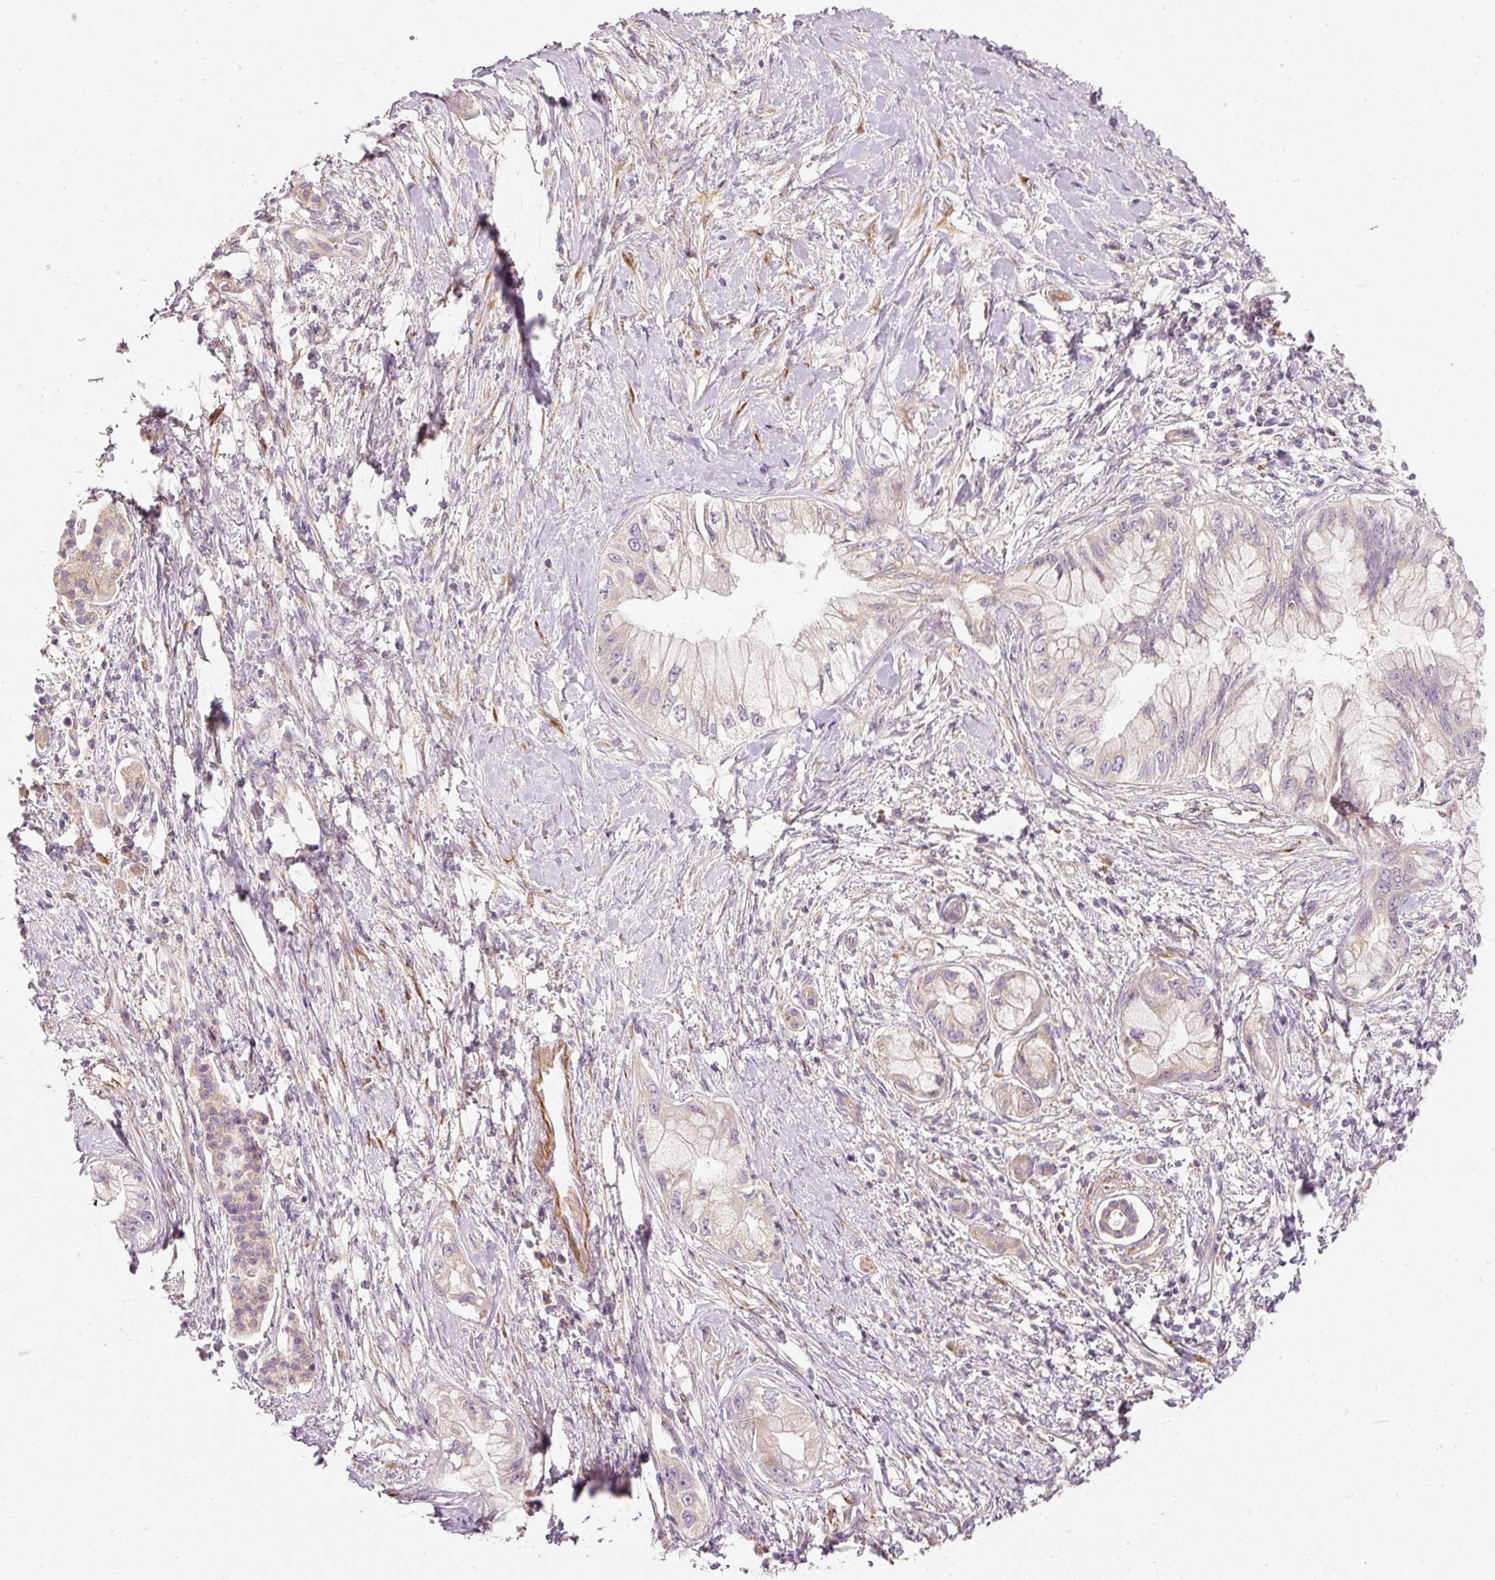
{"staining": {"intensity": "weak", "quantity": "25%-75%", "location": "cytoplasmic/membranous"}, "tissue": "pancreatic cancer", "cell_type": "Tumor cells", "image_type": "cancer", "snomed": [{"axis": "morphology", "description": "Adenocarcinoma, NOS"}, {"axis": "topography", "description": "Pancreas"}], "caption": "Immunohistochemical staining of human pancreatic cancer (adenocarcinoma) shows weak cytoplasmic/membranous protein staining in approximately 25%-75% of tumor cells. The staining is performed using DAB brown chromogen to label protein expression. The nuclei are counter-stained blue using hematoxylin.", "gene": "RNF167", "patient": {"sex": "male", "age": 48}}